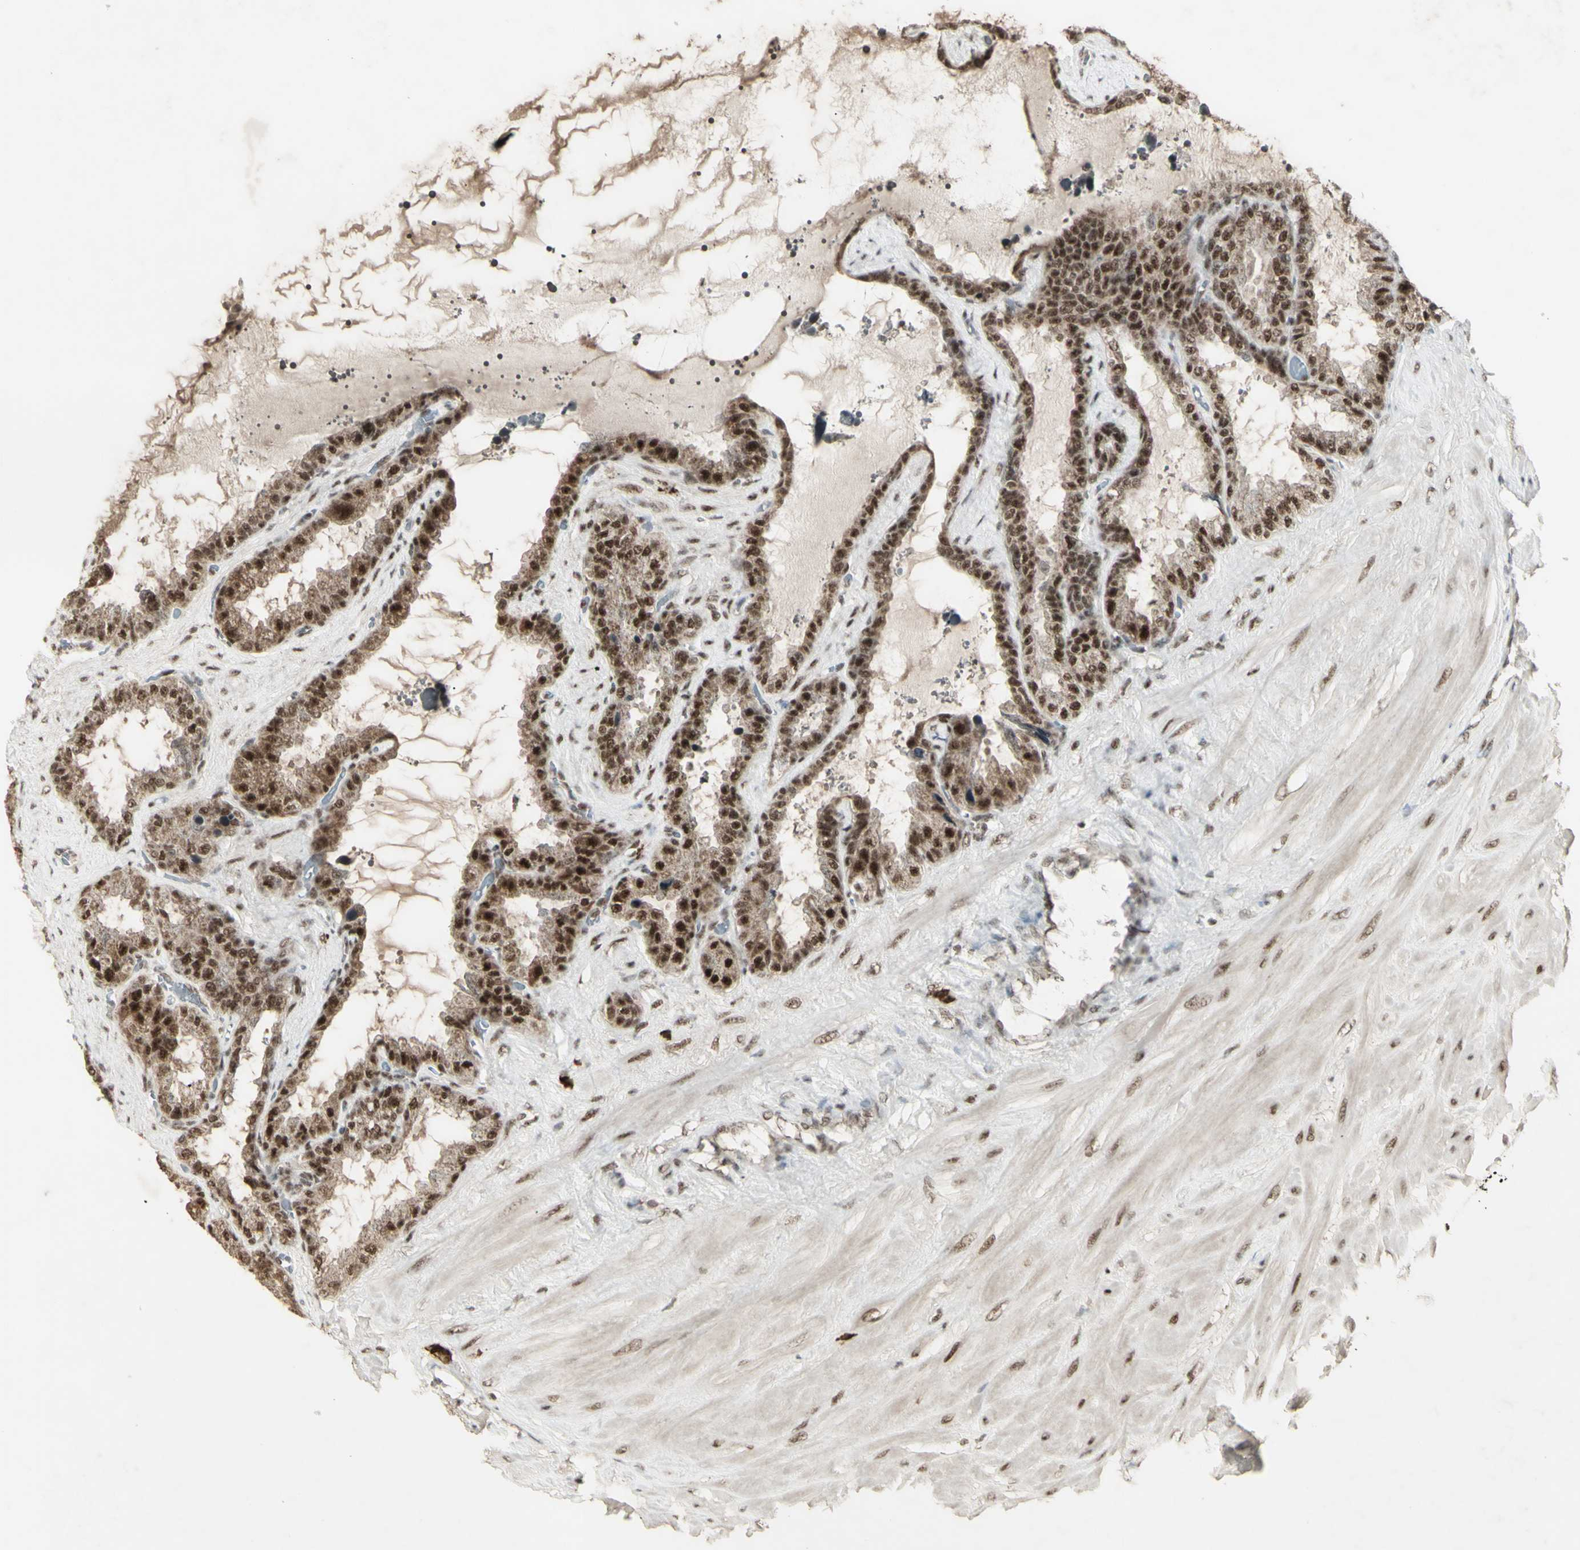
{"staining": {"intensity": "strong", "quantity": ">75%", "location": "nuclear"}, "tissue": "seminal vesicle", "cell_type": "Glandular cells", "image_type": "normal", "snomed": [{"axis": "morphology", "description": "Normal tissue, NOS"}, {"axis": "topography", "description": "Seminal veicle"}], "caption": "Immunohistochemical staining of unremarkable seminal vesicle reveals high levels of strong nuclear expression in about >75% of glandular cells. The staining is performed using DAB brown chromogen to label protein expression. The nuclei are counter-stained blue using hematoxylin.", "gene": "CCNT1", "patient": {"sex": "male", "age": 46}}